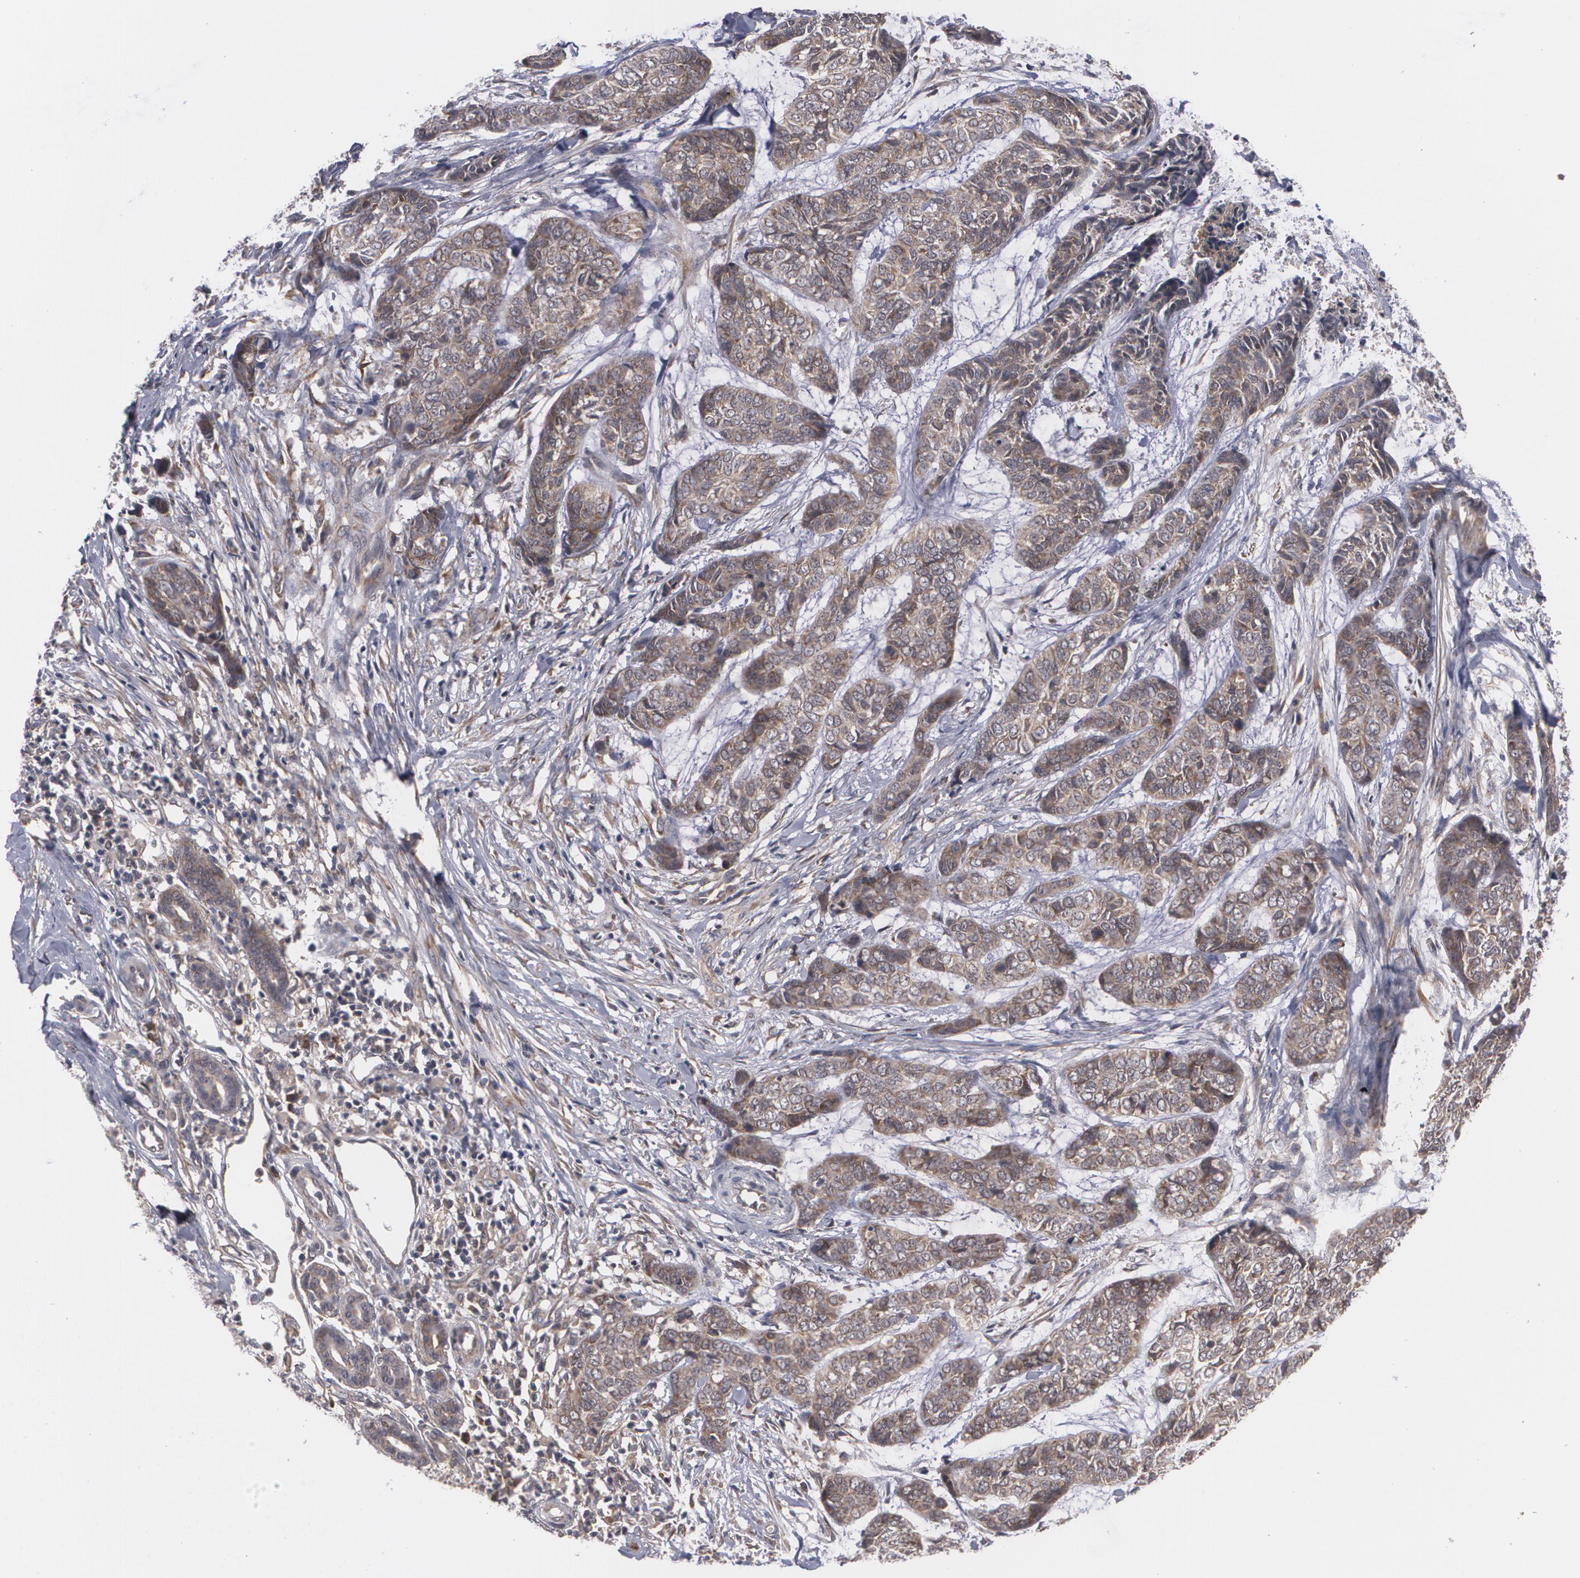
{"staining": {"intensity": "weak", "quantity": ">75%", "location": "cytoplasmic/membranous"}, "tissue": "skin cancer", "cell_type": "Tumor cells", "image_type": "cancer", "snomed": [{"axis": "morphology", "description": "Basal cell carcinoma"}, {"axis": "topography", "description": "Skin"}], "caption": "Immunohistochemistry image of basal cell carcinoma (skin) stained for a protein (brown), which reveals low levels of weak cytoplasmic/membranous staining in about >75% of tumor cells.", "gene": "BMP6", "patient": {"sex": "female", "age": 64}}